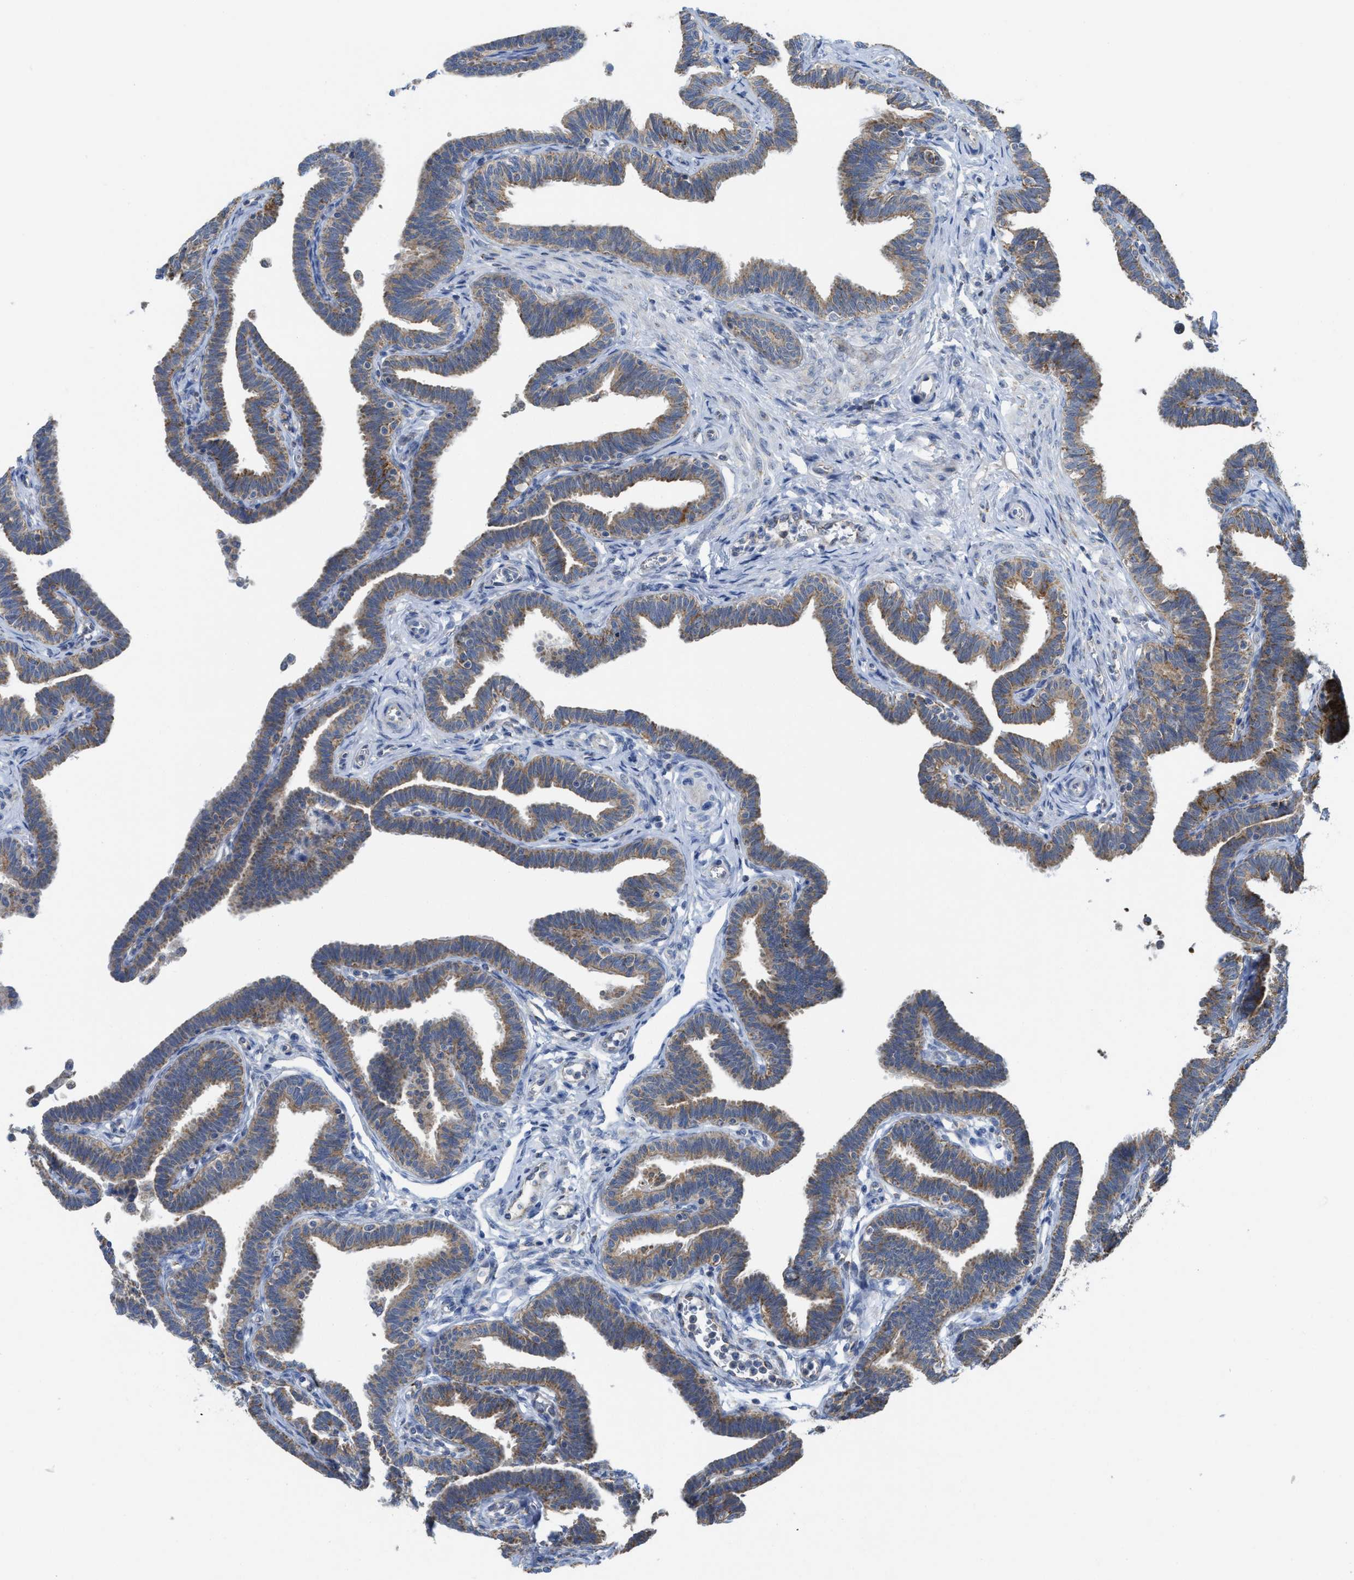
{"staining": {"intensity": "moderate", "quantity": ">75%", "location": "cytoplasmic/membranous"}, "tissue": "fallopian tube", "cell_type": "Glandular cells", "image_type": "normal", "snomed": [{"axis": "morphology", "description": "Normal tissue, NOS"}, {"axis": "topography", "description": "Fallopian tube"}, {"axis": "topography", "description": "Ovary"}], "caption": "Immunohistochemical staining of benign human fallopian tube displays medium levels of moderate cytoplasmic/membranous positivity in approximately >75% of glandular cells. (DAB (3,3'-diaminobenzidine) IHC, brown staining for protein, blue staining for nuclei).", "gene": "GATD3", "patient": {"sex": "female", "age": 23}}